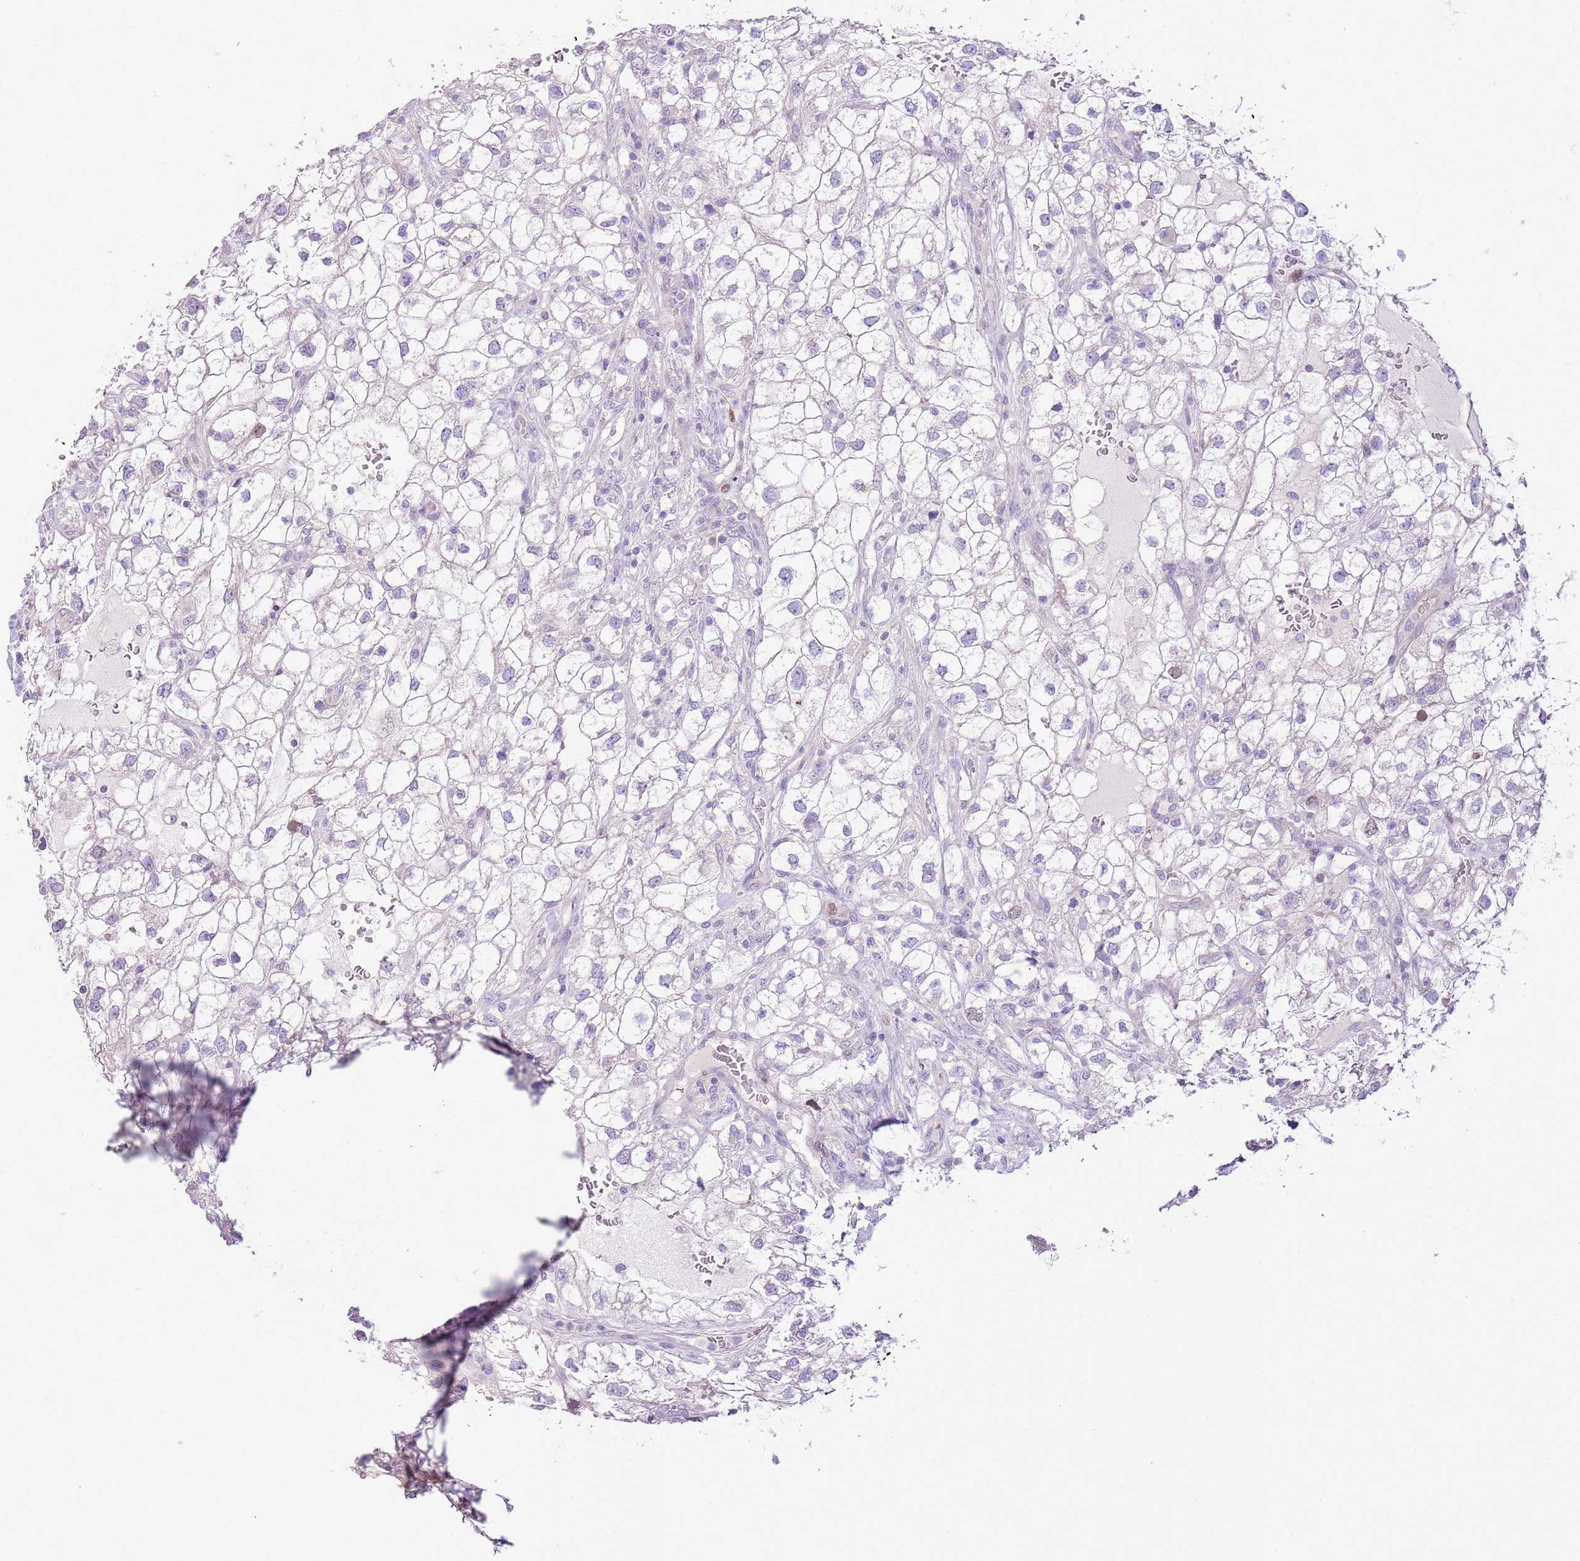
{"staining": {"intensity": "negative", "quantity": "none", "location": "none"}, "tissue": "renal cancer", "cell_type": "Tumor cells", "image_type": "cancer", "snomed": [{"axis": "morphology", "description": "Adenocarcinoma, NOS"}, {"axis": "topography", "description": "Kidney"}], "caption": "Photomicrograph shows no protein expression in tumor cells of adenocarcinoma (renal) tissue.", "gene": "GMNN", "patient": {"sex": "male", "age": 59}}